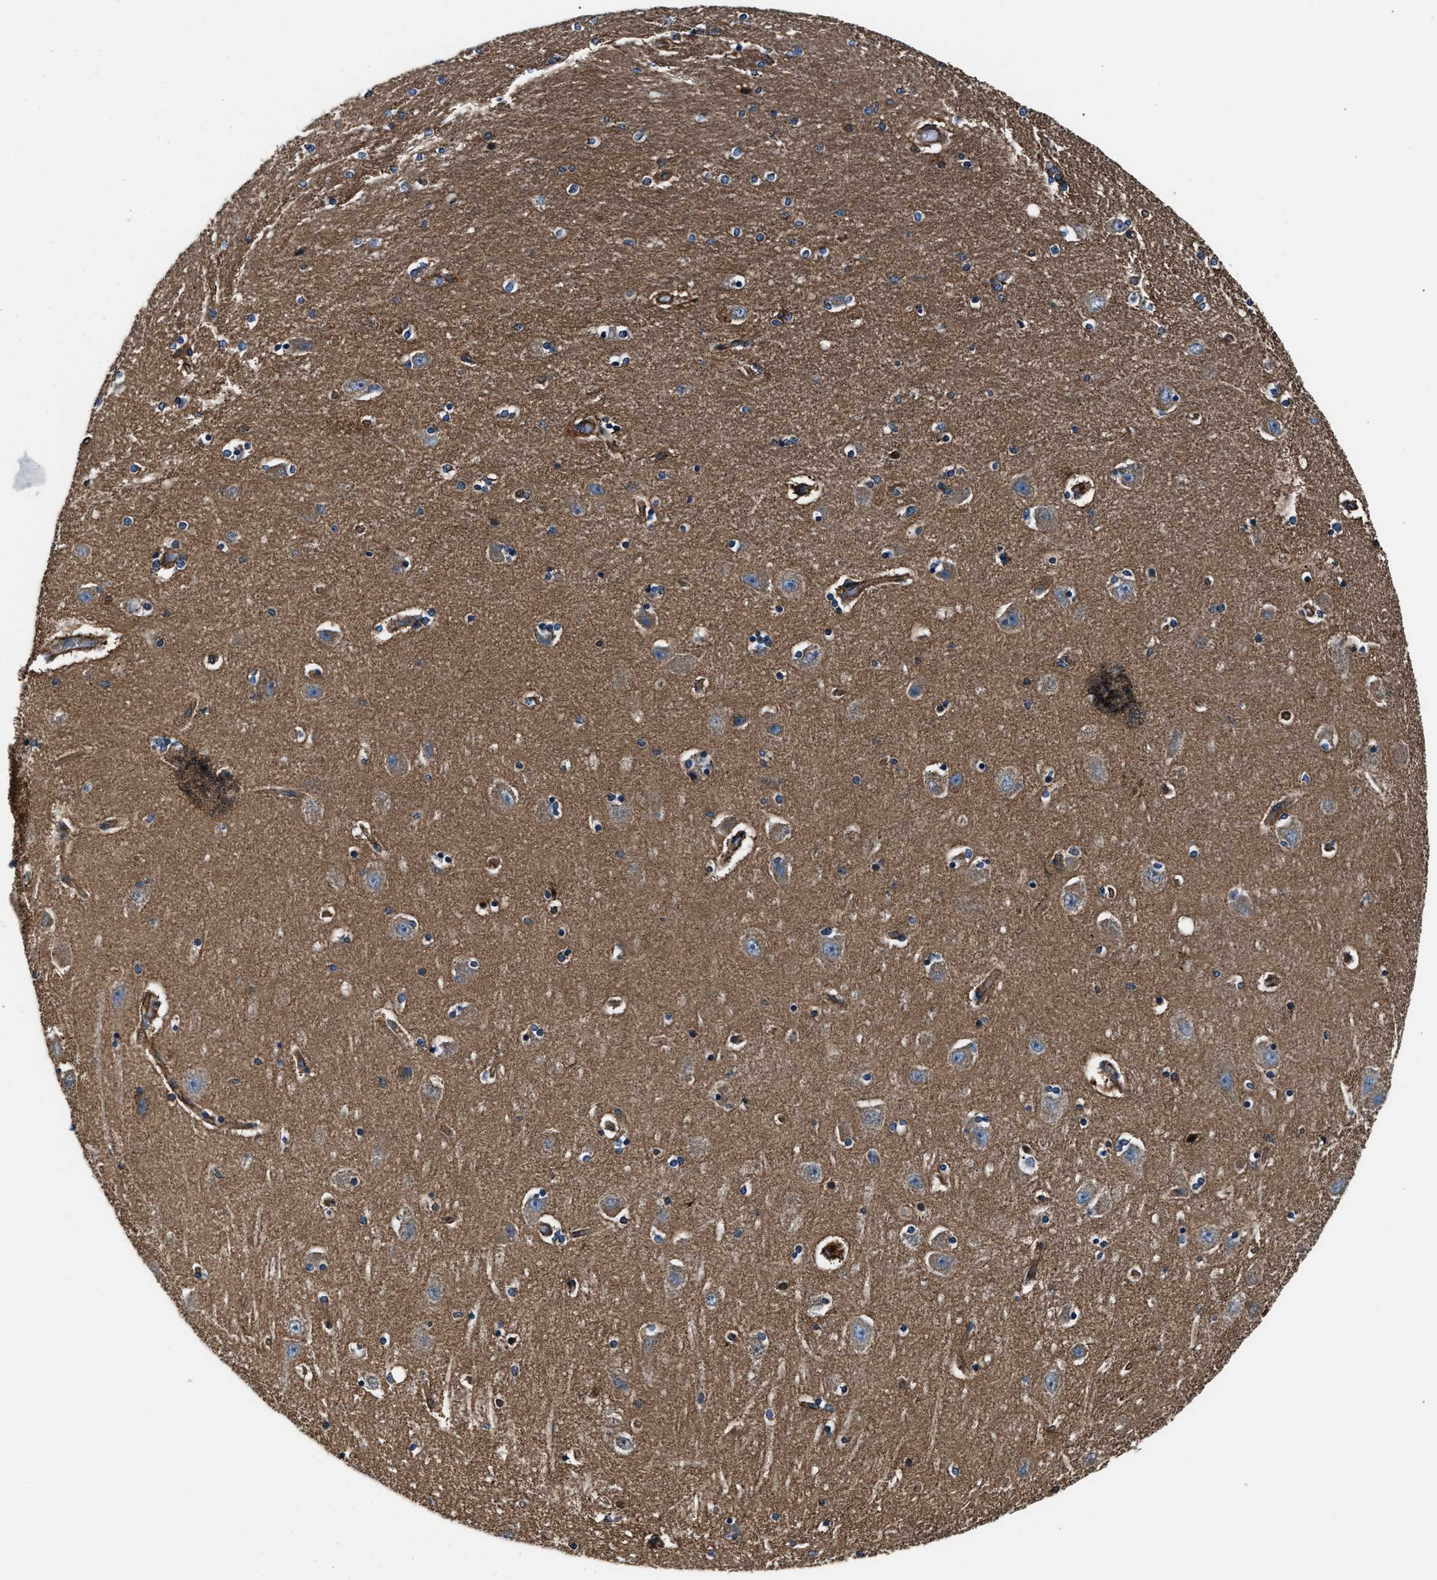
{"staining": {"intensity": "weak", "quantity": "<25%", "location": "cytoplasmic/membranous"}, "tissue": "hippocampus", "cell_type": "Glial cells", "image_type": "normal", "snomed": [{"axis": "morphology", "description": "Normal tissue, NOS"}, {"axis": "topography", "description": "Hippocampus"}], "caption": "DAB (3,3'-diaminobenzidine) immunohistochemical staining of benign hippocampus shows no significant staining in glial cells.", "gene": "ENSG00000281039", "patient": {"sex": "female", "age": 54}}